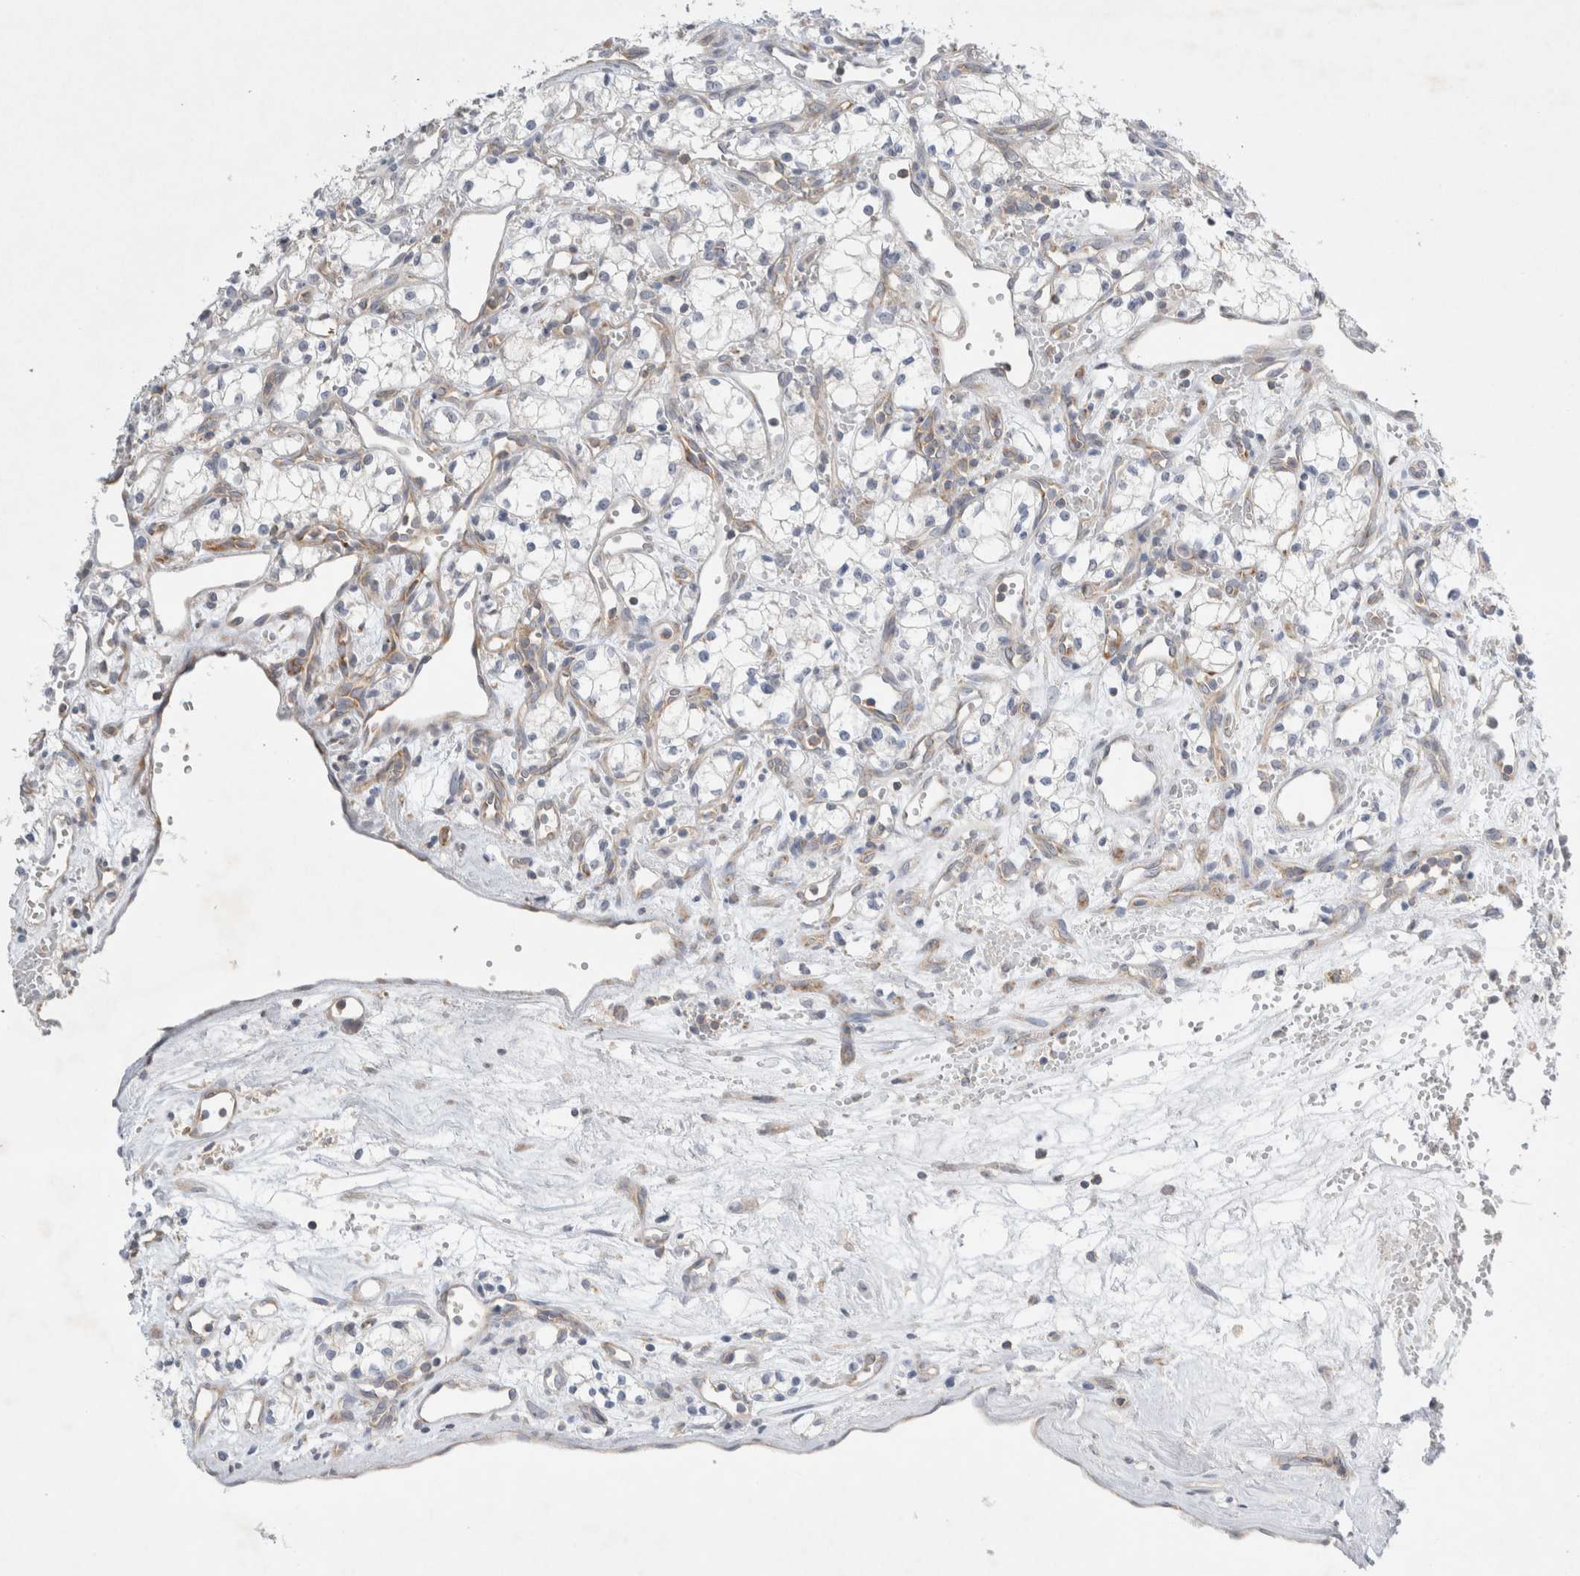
{"staining": {"intensity": "negative", "quantity": "none", "location": "none"}, "tissue": "renal cancer", "cell_type": "Tumor cells", "image_type": "cancer", "snomed": [{"axis": "morphology", "description": "Adenocarcinoma, NOS"}, {"axis": "topography", "description": "Kidney"}], "caption": "Renal adenocarcinoma was stained to show a protein in brown. There is no significant staining in tumor cells.", "gene": "ZNF23", "patient": {"sex": "male", "age": 59}}